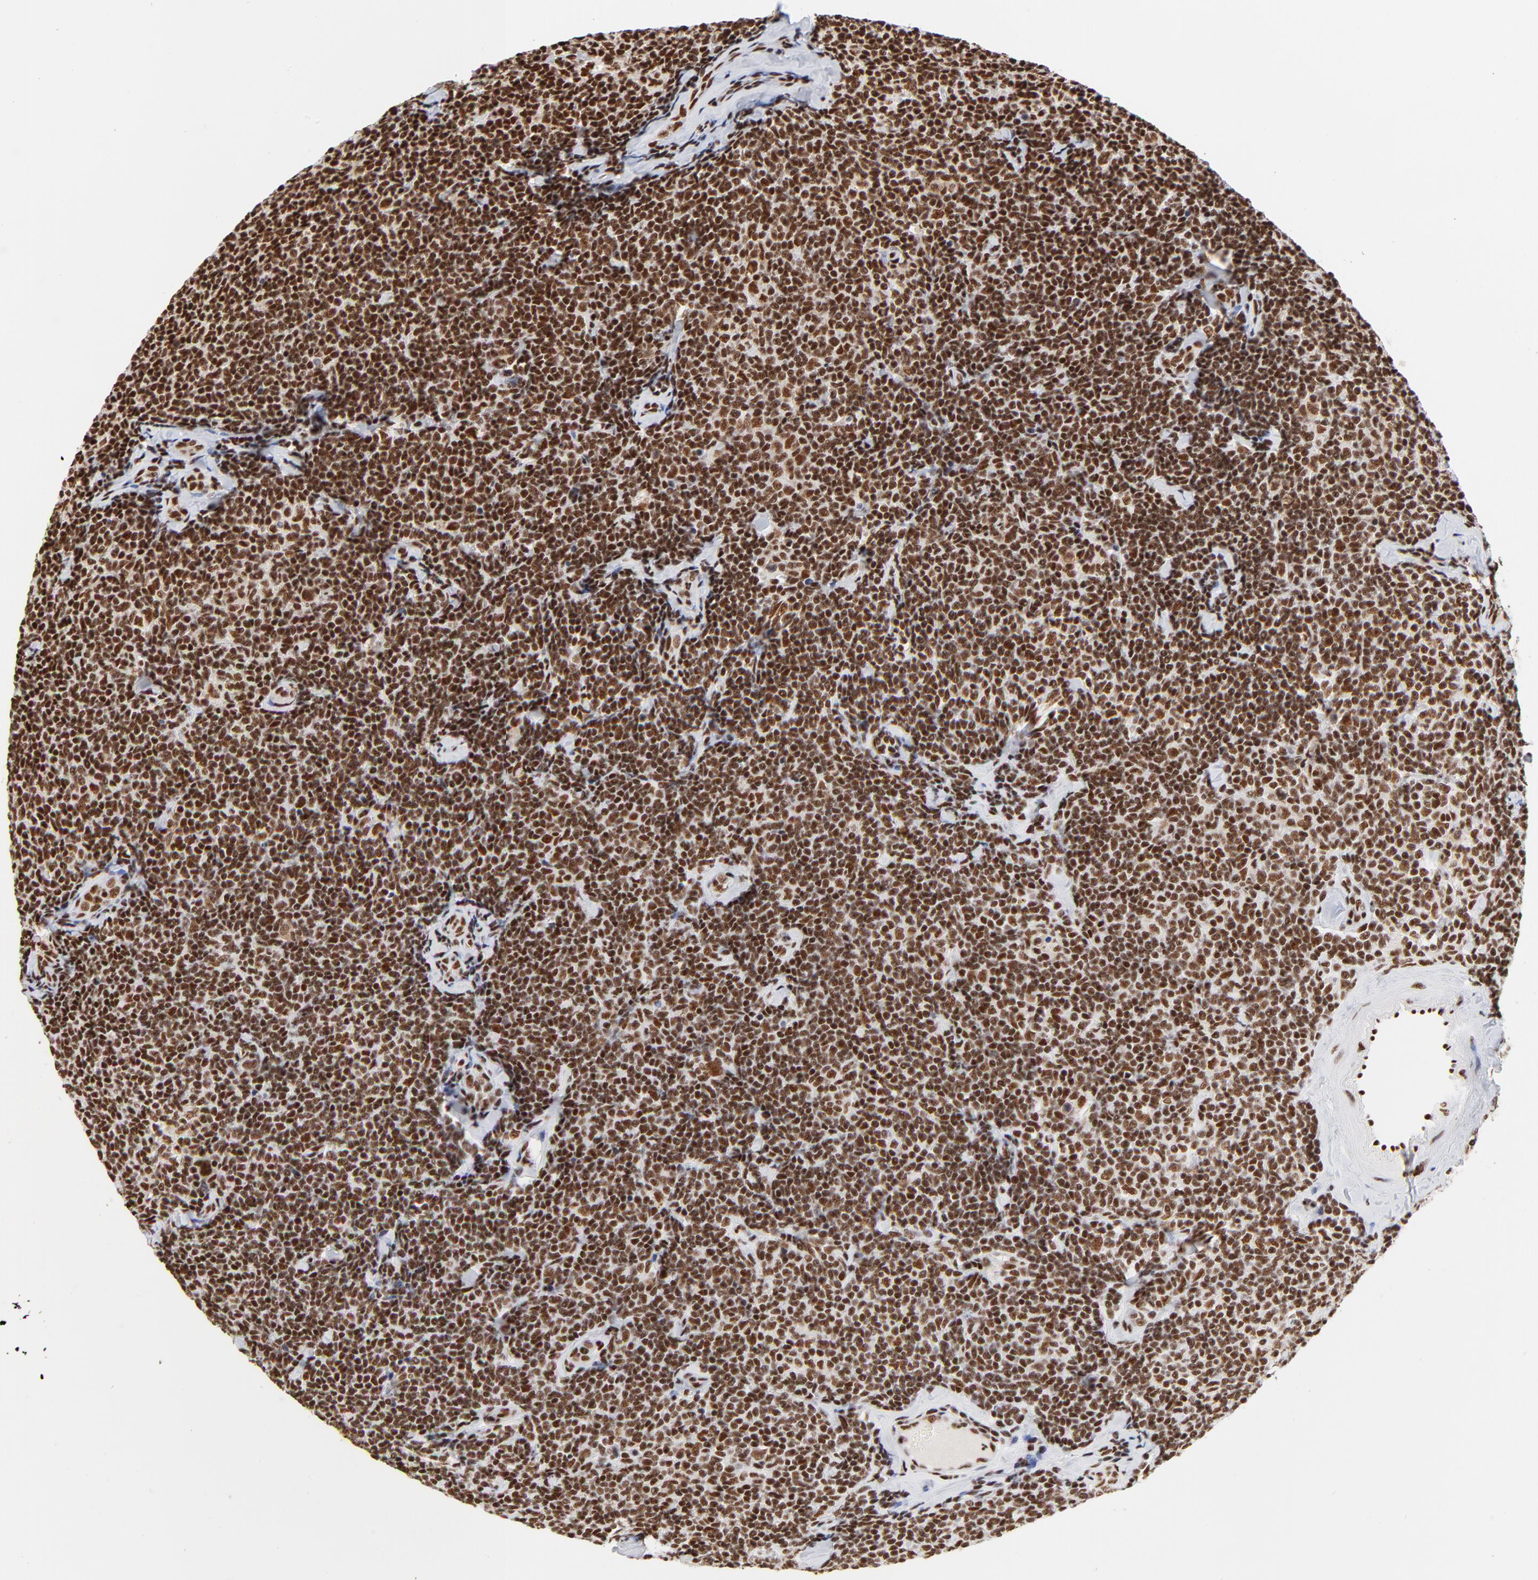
{"staining": {"intensity": "strong", "quantity": ">75%", "location": "nuclear"}, "tissue": "lymphoma", "cell_type": "Tumor cells", "image_type": "cancer", "snomed": [{"axis": "morphology", "description": "Malignant lymphoma, non-Hodgkin's type, Low grade"}, {"axis": "topography", "description": "Lymph node"}], "caption": "This photomicrograph demonstrates malignant lymphoma, non-Hodgkin's type (low-grade) stained with IHC to label a protein in brown. The nuclear of tumor cells show strong positivity for the protein. Nuclei are counter-stained blue.", "gene": "CREB1", "patient": {"sex": "female", "age": 56}}